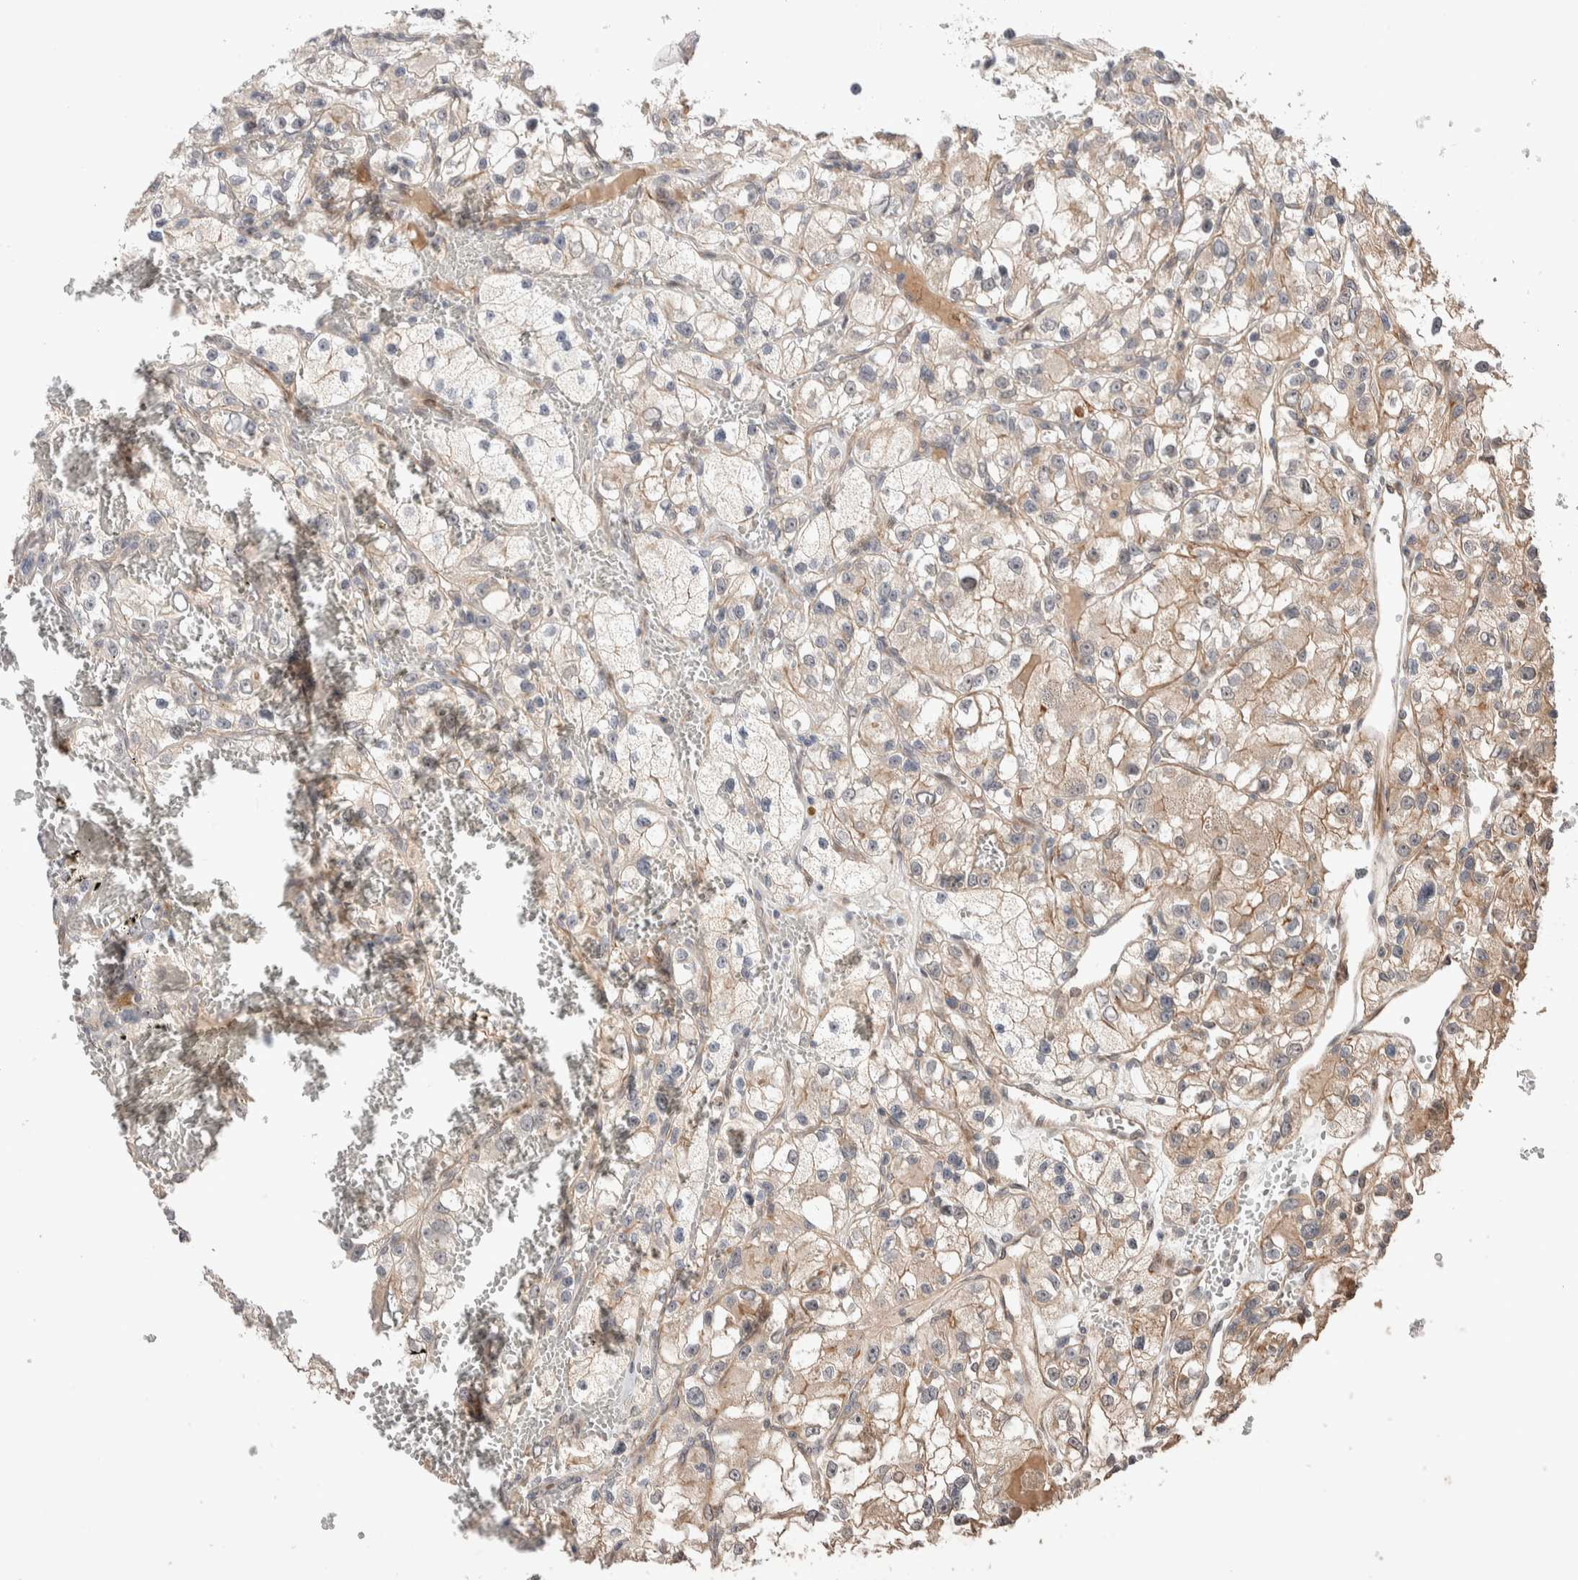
{"staining": {"intensity": "weak", "quantity": "25%-75%", "location": "cytoplasmic/membranous"}, "tissue": "renal cancer", "cell_type": "Tumor cells", "image_type": "cancer", "snomed": [{"axis": "morphology", "description": "Adenocarcinoma, NOS"}, {"axis": "topography", "description": "Kidney"}], "caption": "Human adenocarcinoma (renal) stained with a brown dye reveals weak cytoplasmic/membranous positive positivity in about 25%-75% of tumor cells.", "gene": "PRDM15", "patient": {"sex": "female", "age": 57}}